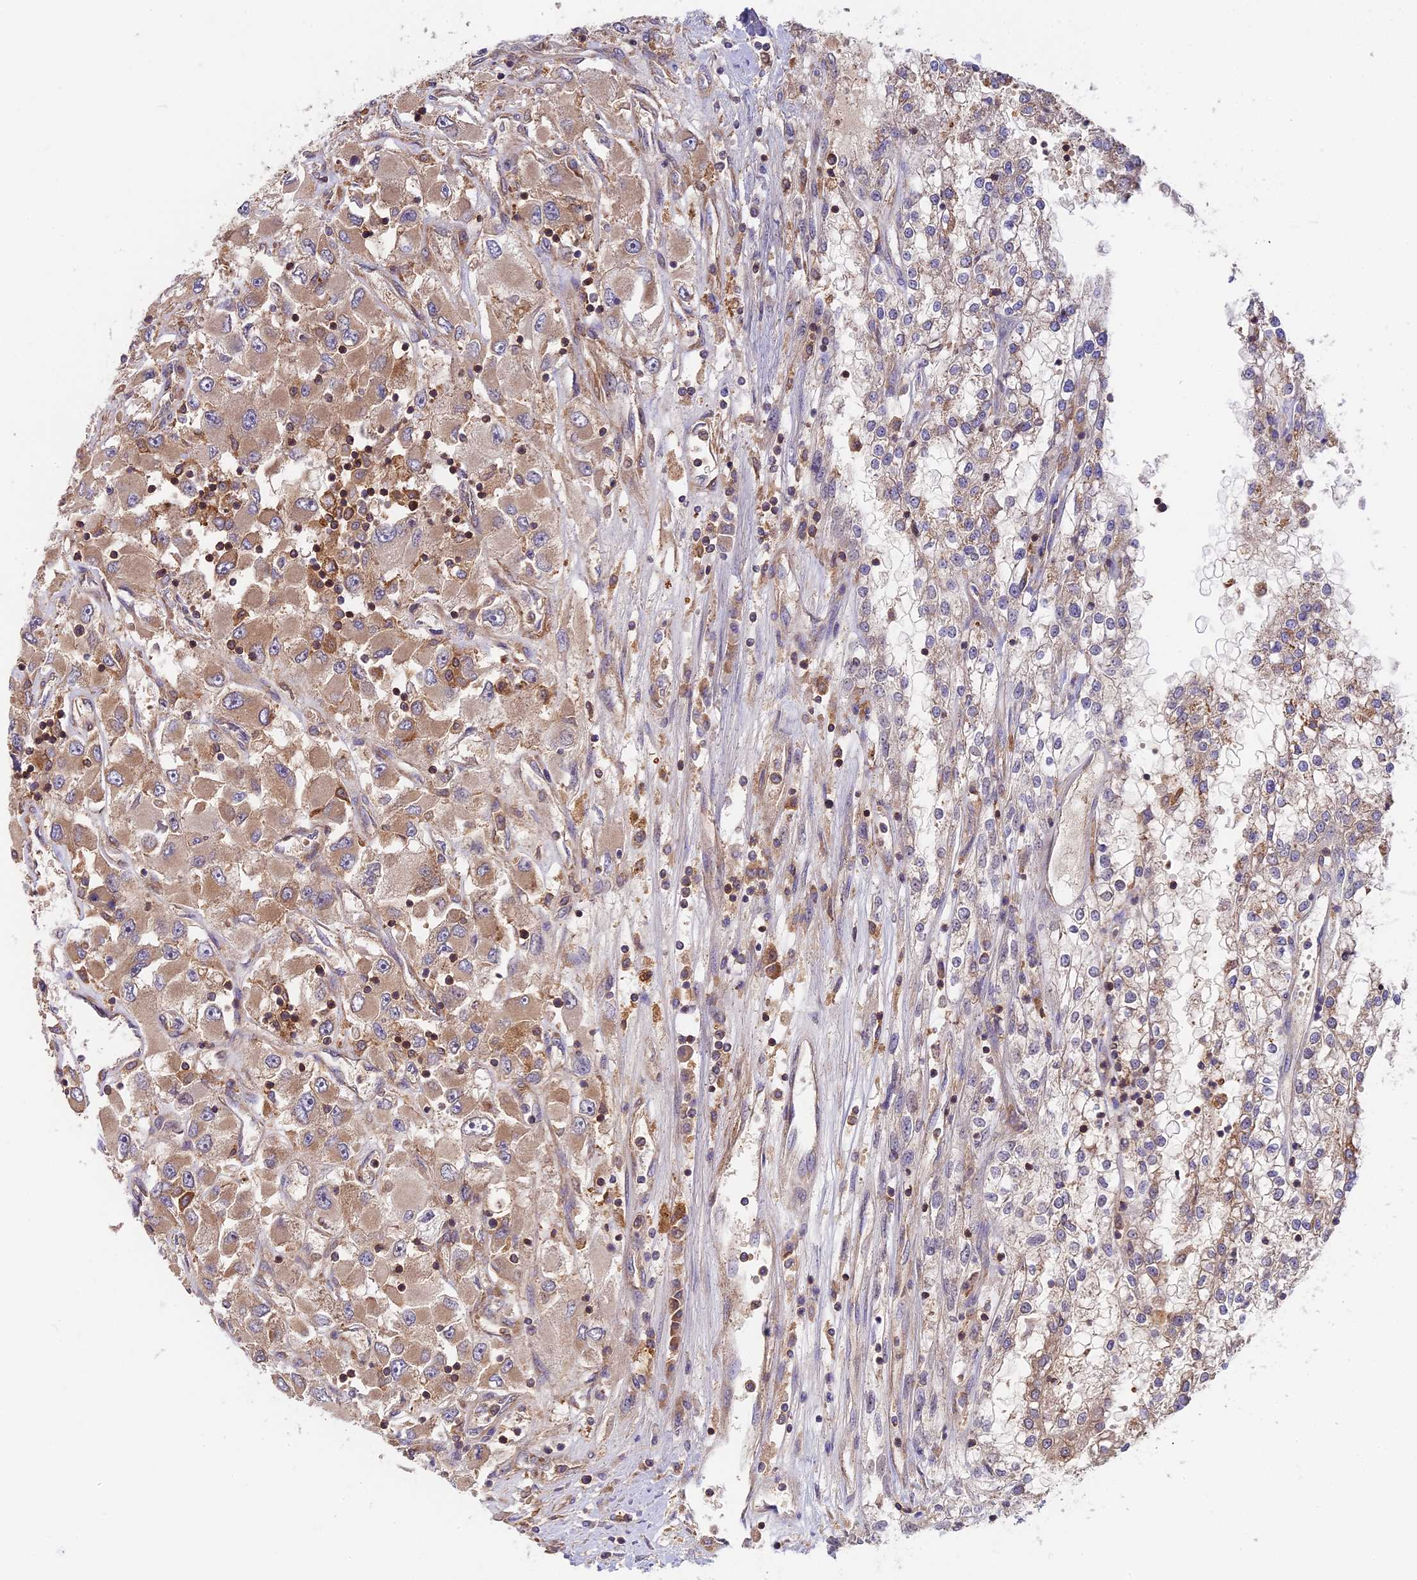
{"staining": {"intensity": "moderate", "quantity": "25%-75%", "location": "cytoplasmic/membranous"}, "tissue": "renal cancer", "cell_type": "Tumor cells", "image_type": "cancer", "snomed": [{"axis": "morphology", "description": "Adenocarcinoma, NOS"}, {"axis": "topography", "description": "Kidney"}], "caption": "Renal adenocarcinoma stained with IHC demonstrates moderate cytoplasmic/membranous expression in about 25%-75% of tumor cells. The staining was performed using DAB (3,3'-diaminobenzidine) to visualize the protein expression in brown, while the nuclei were stained in blue with hematoxylin (Magnification: 20x).", "gene": "MYO9B", "patient": {"sex": "female", "age": 52}}